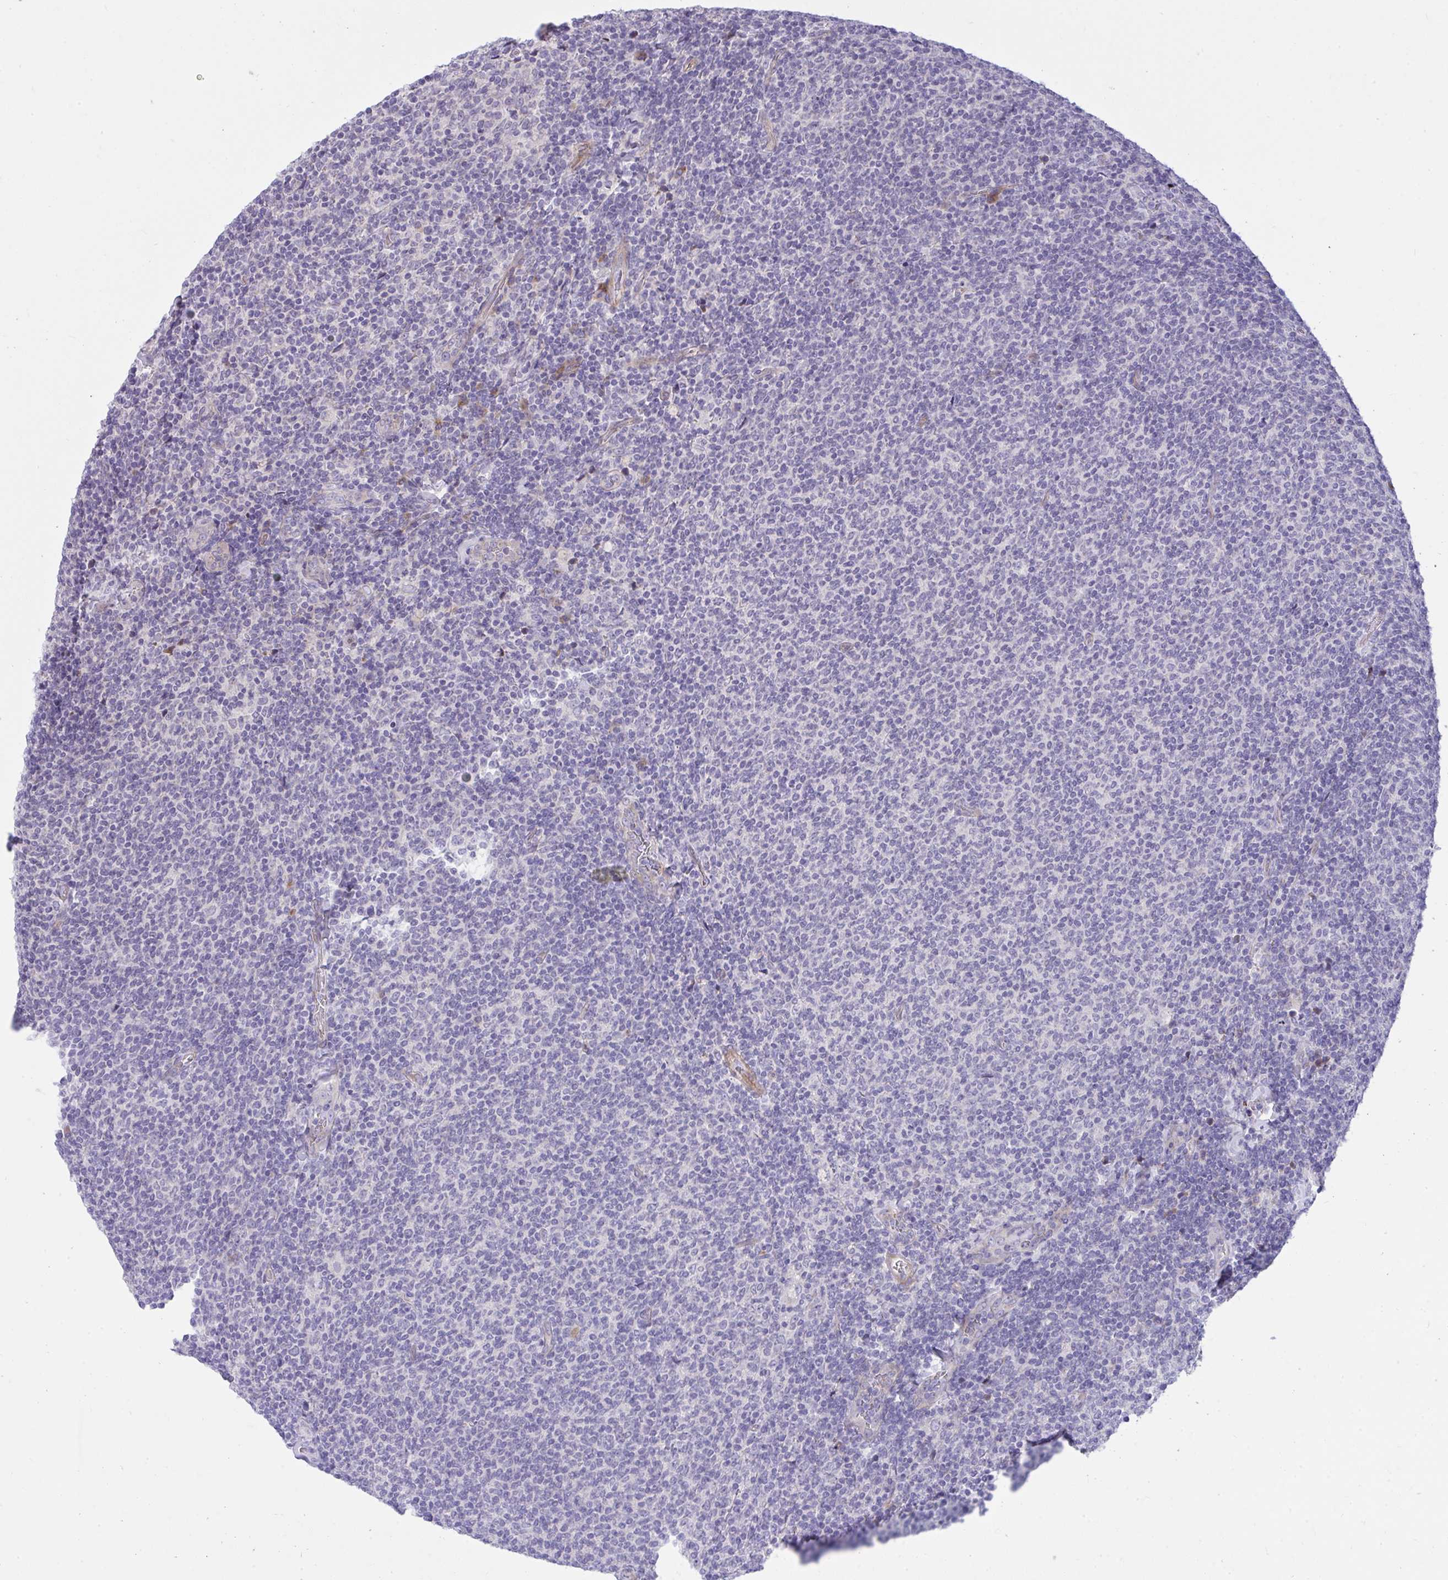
{"staining": {"intensity": "negative", "quantity": "none", "location": "none"}, "tissue": "lymphoma", "cell_type": "Tumor cells", "image_type": "cancer", "snomed": [{"axis": "morphology", "description": "Malignant lymphoma, non-Hodgkin's type, Low grade"}, {"axis": "topography", "description": "Lymph node"}], "caption": "DAB (3,3'-diaminobenzidine) immunohistochemical staining of human low-grade malignant lymphoma, non-Hodgkin's type demonstrates no significant positivity in tumor cells.", "gene": "PIGZ", "patient": {"sex": "male", "age": 52}}